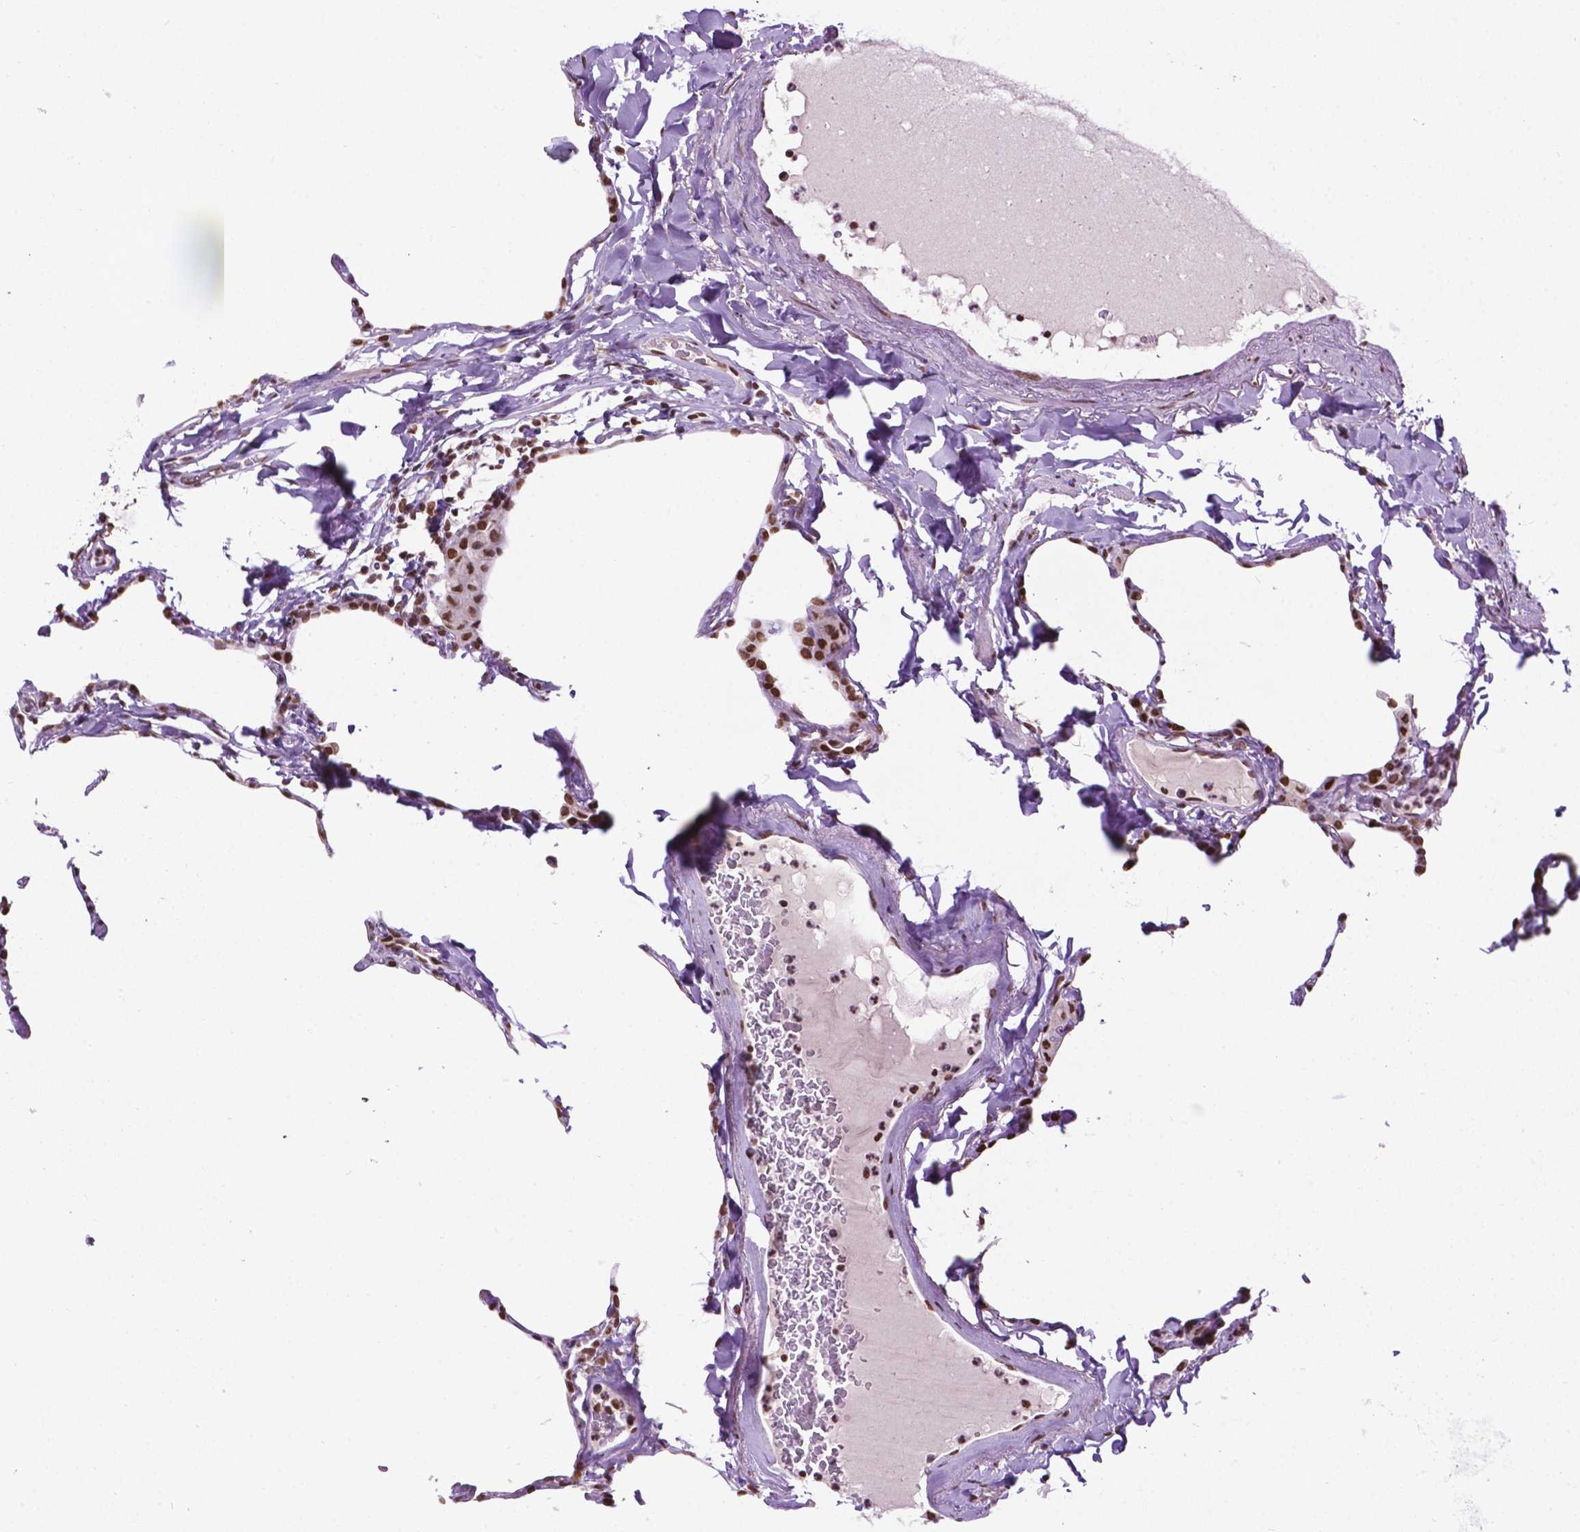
{"staining": {"intensity": "strong", "quantity": "25%-75%", "location": "nuclear"}, "tissue": "lung", "cell_type": "Alveolar cells", "image_type": "normal", "snomed": [{"axis": "morphology", "description": "Normal tissue, NOS"}, {"axis": "topography", "description": "Lung"}], "caption": "Immunohistochemistry (DAB (3,3'-diaminobenzidine)) staining of unremarkable lung displays strong nuclear protein positivity in approximately 25%-75% of alveolar cells. The protein of interest is shown in brown color, while the nuclei are stained blue.", "gene": "COL23A1", "patient": {"sex": "male", "age": 65}}